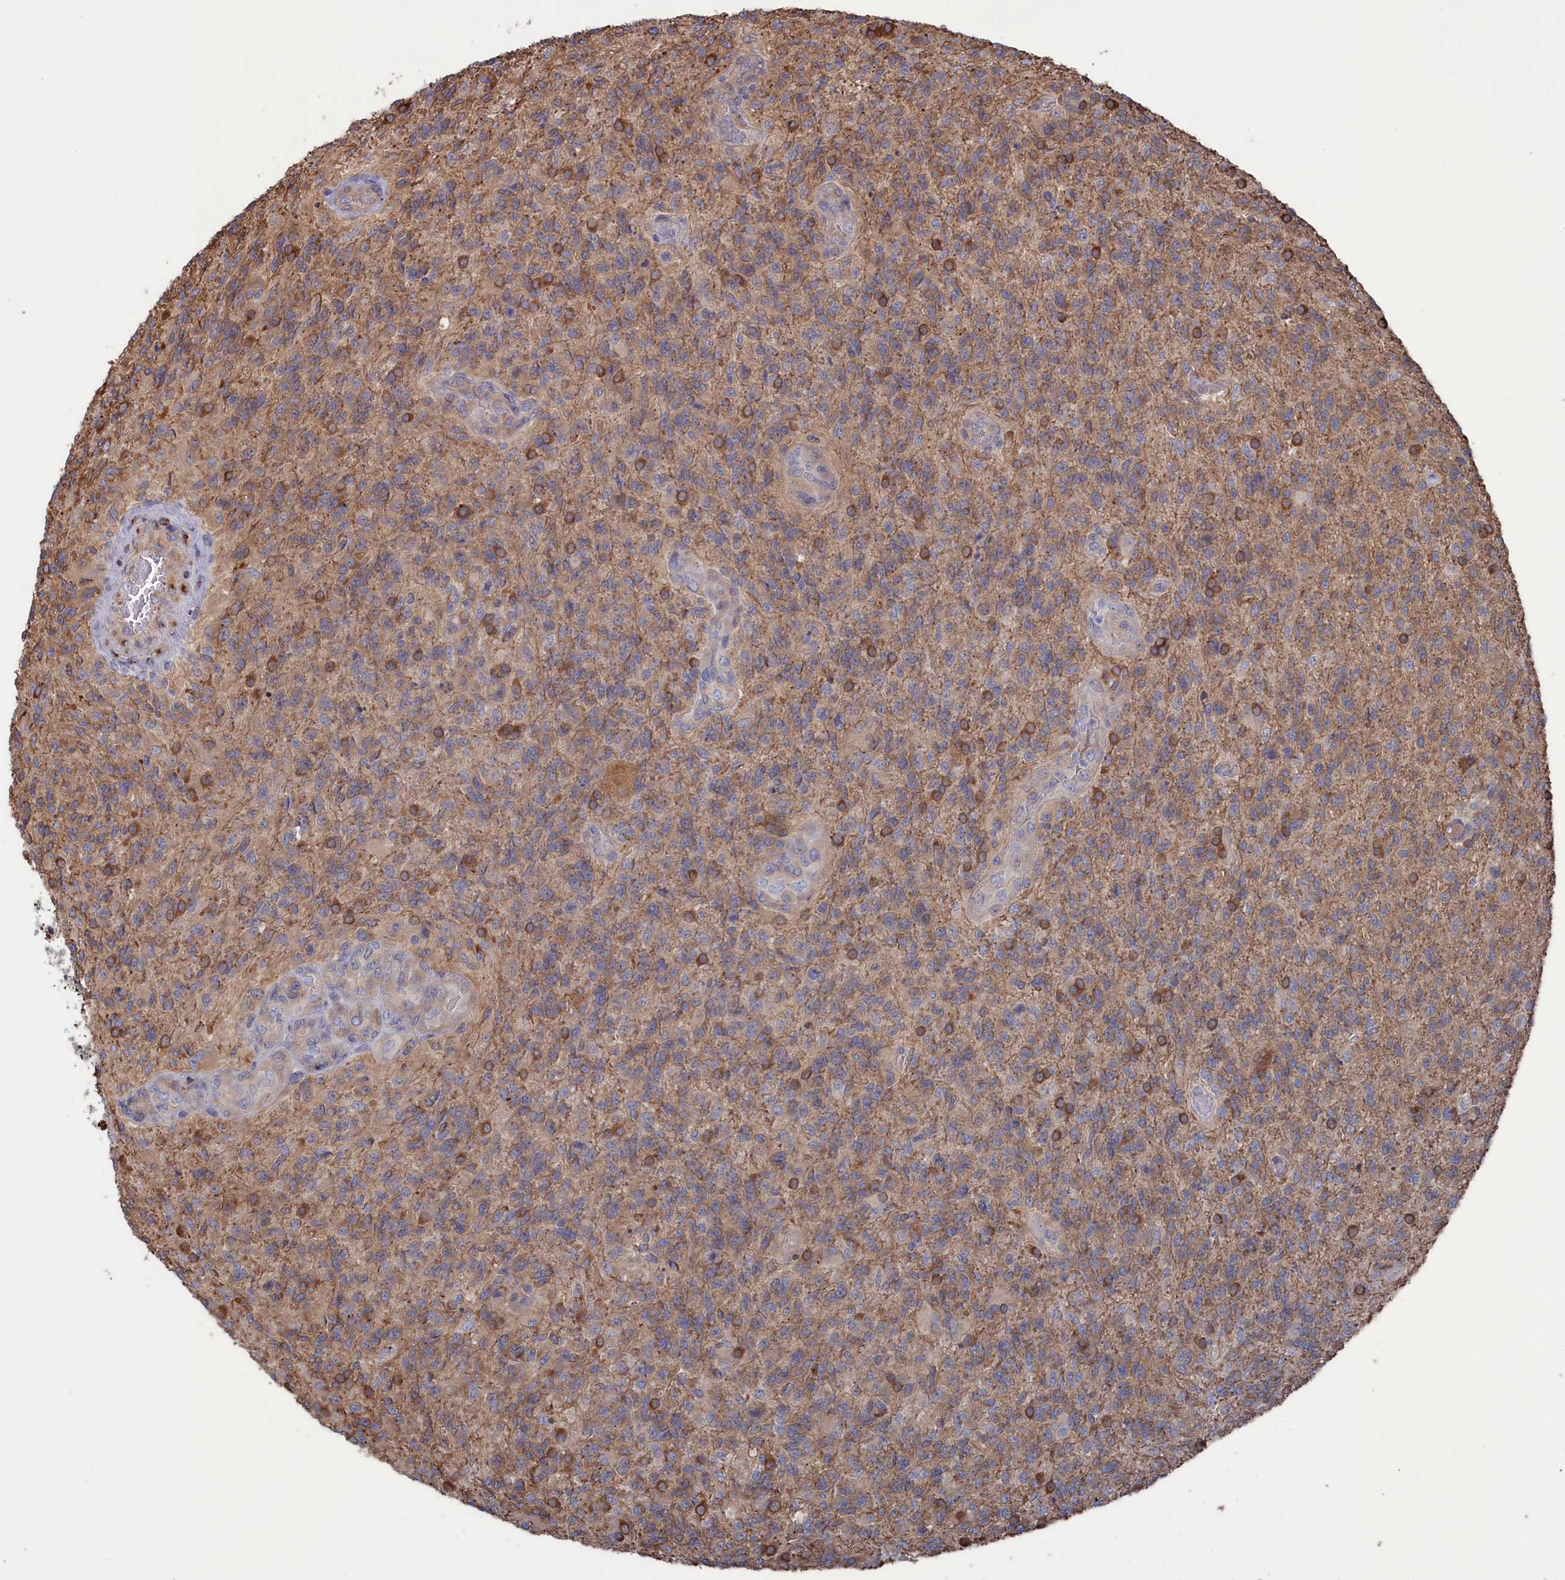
{"staining": {"intensity": "moderate", "quantity": "<25%", "location": "cytoplasmic/membranous"}, "tissue": "glioma", "cell_type": "Tumor cells", "image_type": "cancer", "snomed": [{"axis": "morphology", "description": "Glioma, malignant, High grade"}, {"axis": "topography", "description": "Brain"}], "caption": "Immunohistochemical staining of high-grade glioma (malignant) reveals low levels of moderate cytoplasmic/membranous protein positivity in approximately <25% of tumor cells.", "gene": "NUTF2", "patient": {"sex": "male", "age": 56}}